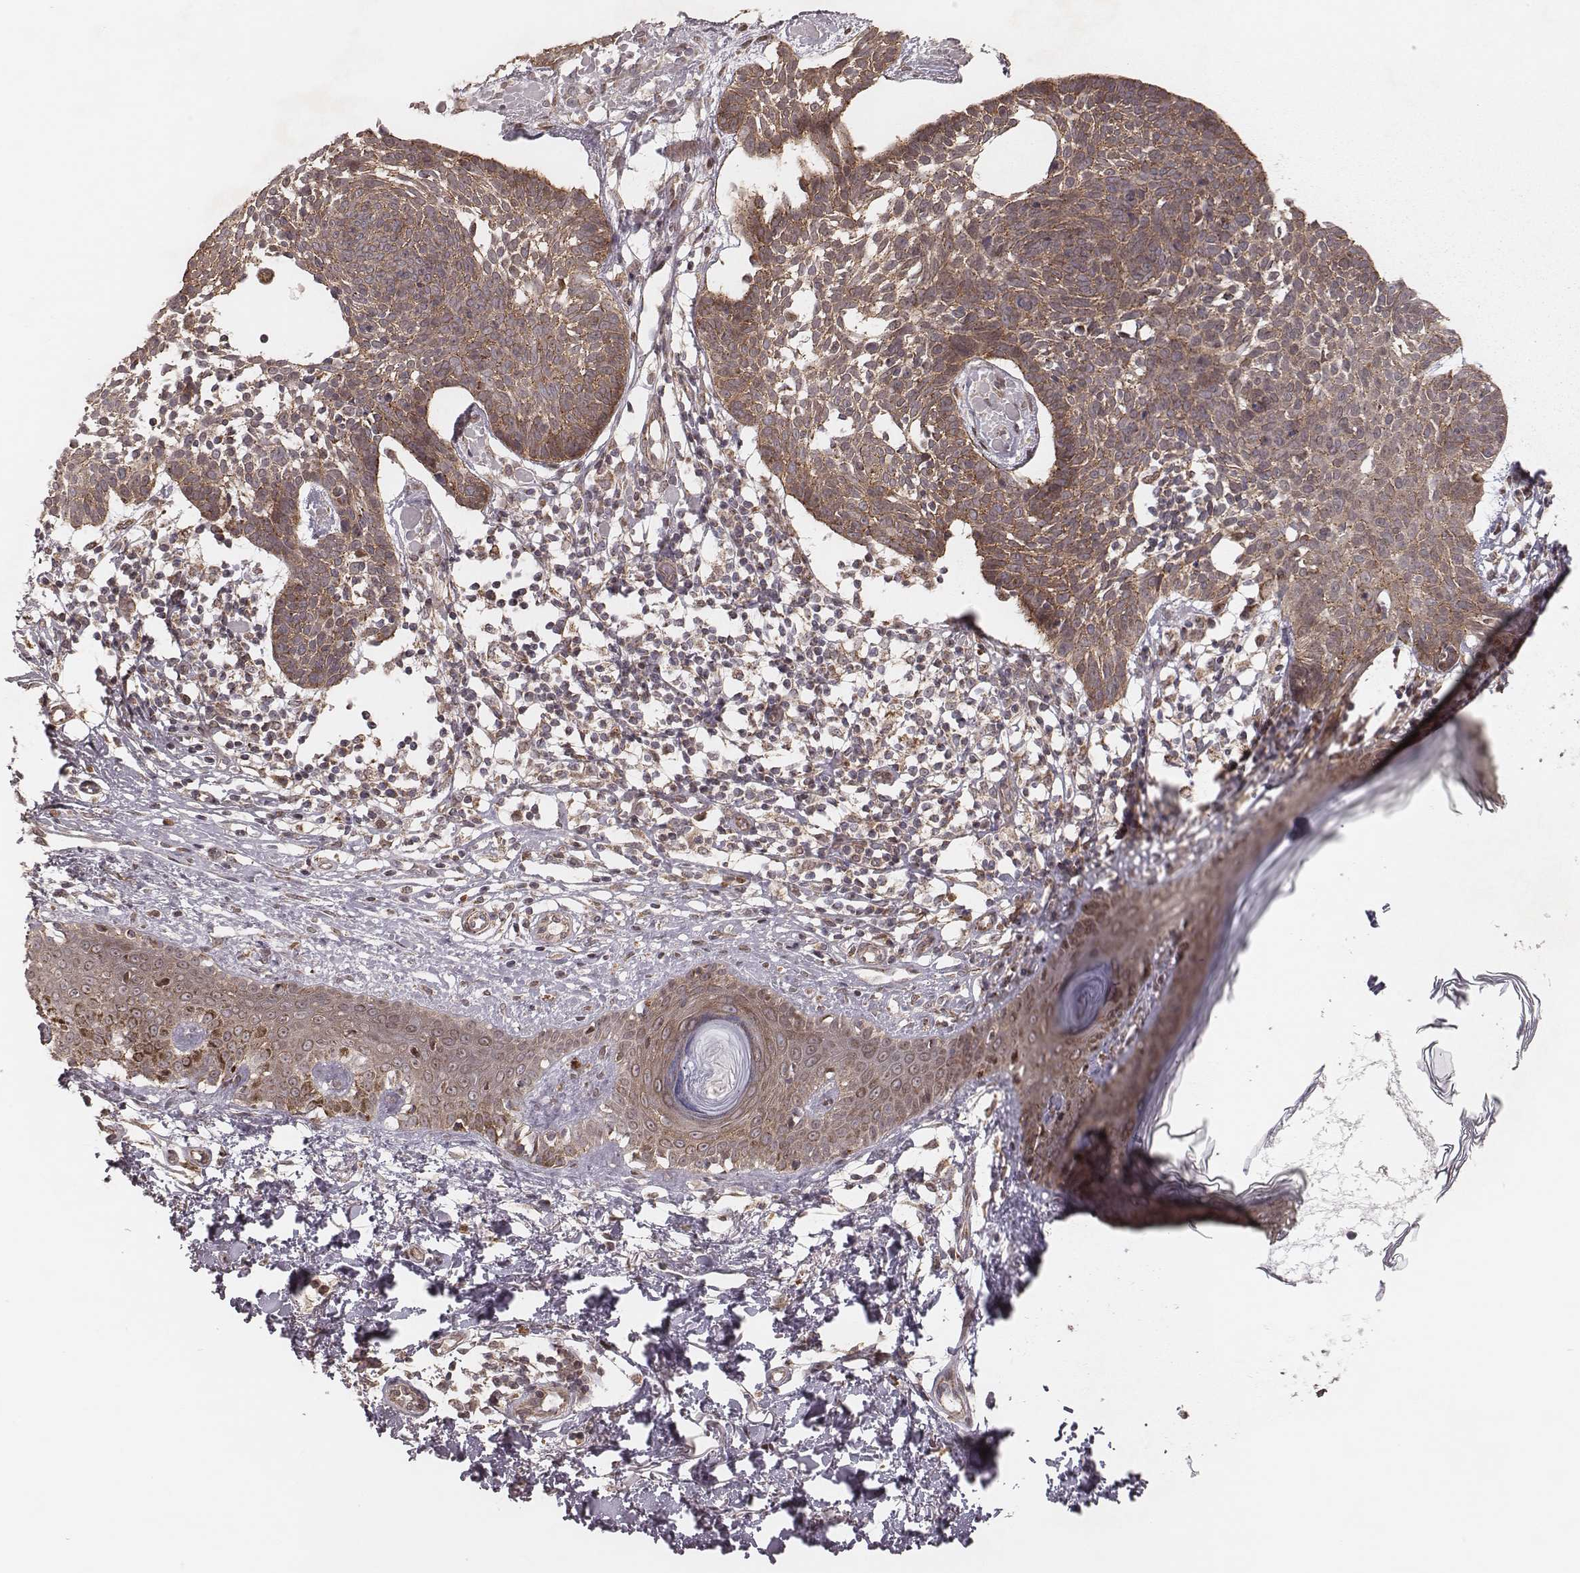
{"staining": {"intensity": "moderate", "quantity": ">75%", "location": "cytoplasmic/membranous"}, "tissue": "skin cancer", "cell_type": "Tumor cells", "image_type": "cancer", "snomed": [{"axis": "morphology", "description": "Basal cell carcinoma"}, {"axis": "topography", "description": "Skin"}], "caption": "IHC (DAB (3,3'-diaminobenzidine)) staining of human basal cell carcinoma (skin) reveals moderate cytoplasmic/membranous protein expression in about >75% of tumor cells.", "gene": "NDUFA7", "patient": {"sex": "male", "age": 85}}